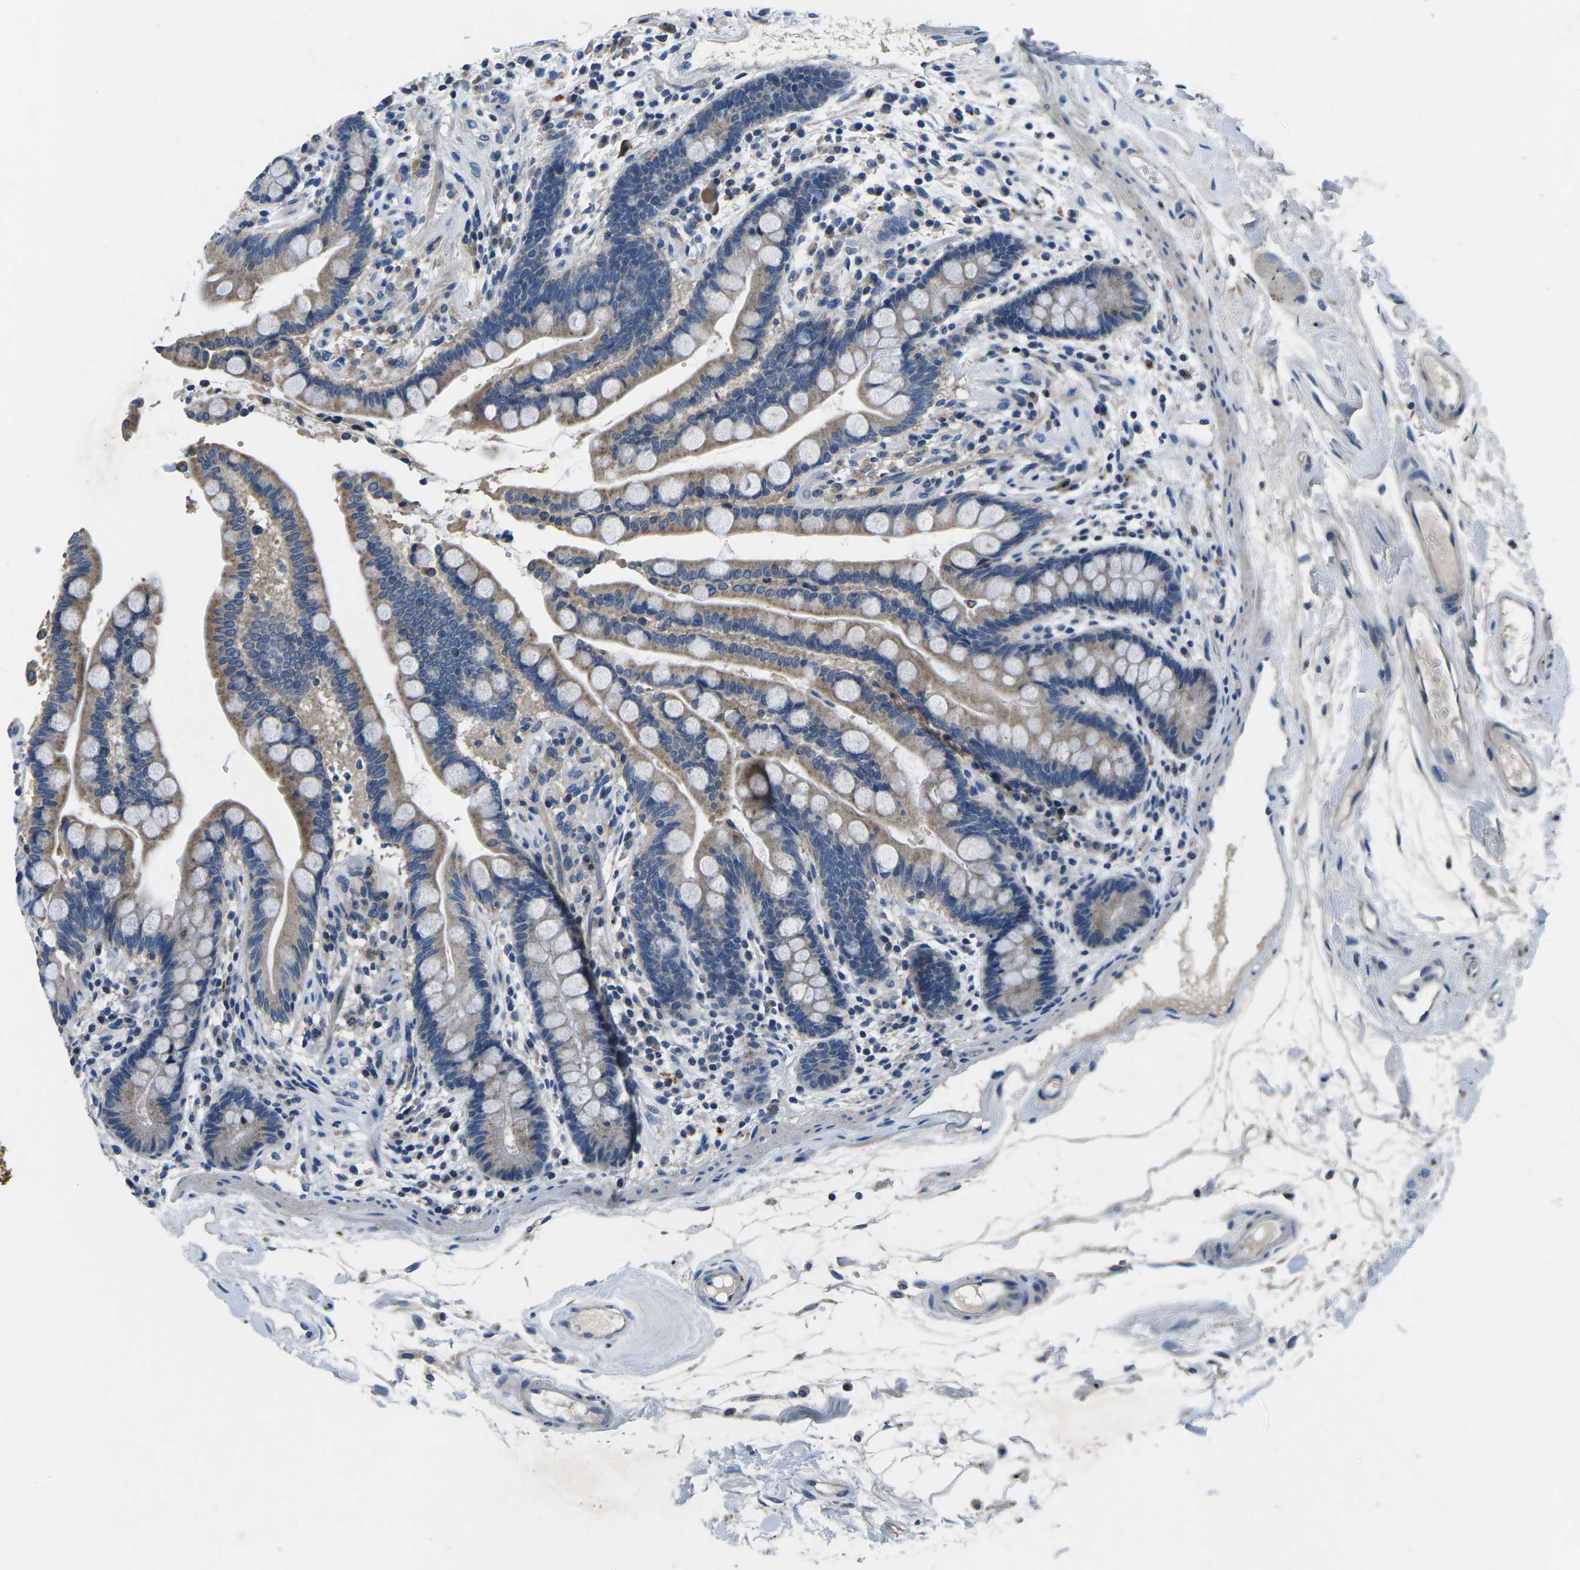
{"staining": {"intensity": "weak", "quantity": ">75%", "location": "cytoplasmic/membranous"}, "tissue": "colon", "cell_type": "Endothelial cells", "image_type": "normal", "snomed": [{"axis": "morphology", "description": "Normal tissue, NOS"}, {"axis": "topography", "description": "Colon"}], "caption": "The immunohistochemical stain highlights weak cytoplasmic/membranous expression in endothelial cells of normal colon. The staining was performed using DAB (3,3'-diaminobenzidine) to visualize the protein expression in brown, while the nuclei were stained in blue with hematoxylin (Magnification: 20x).", "gene": "PDCD6IP", "patient": {"sex": "male", "age": 73}}